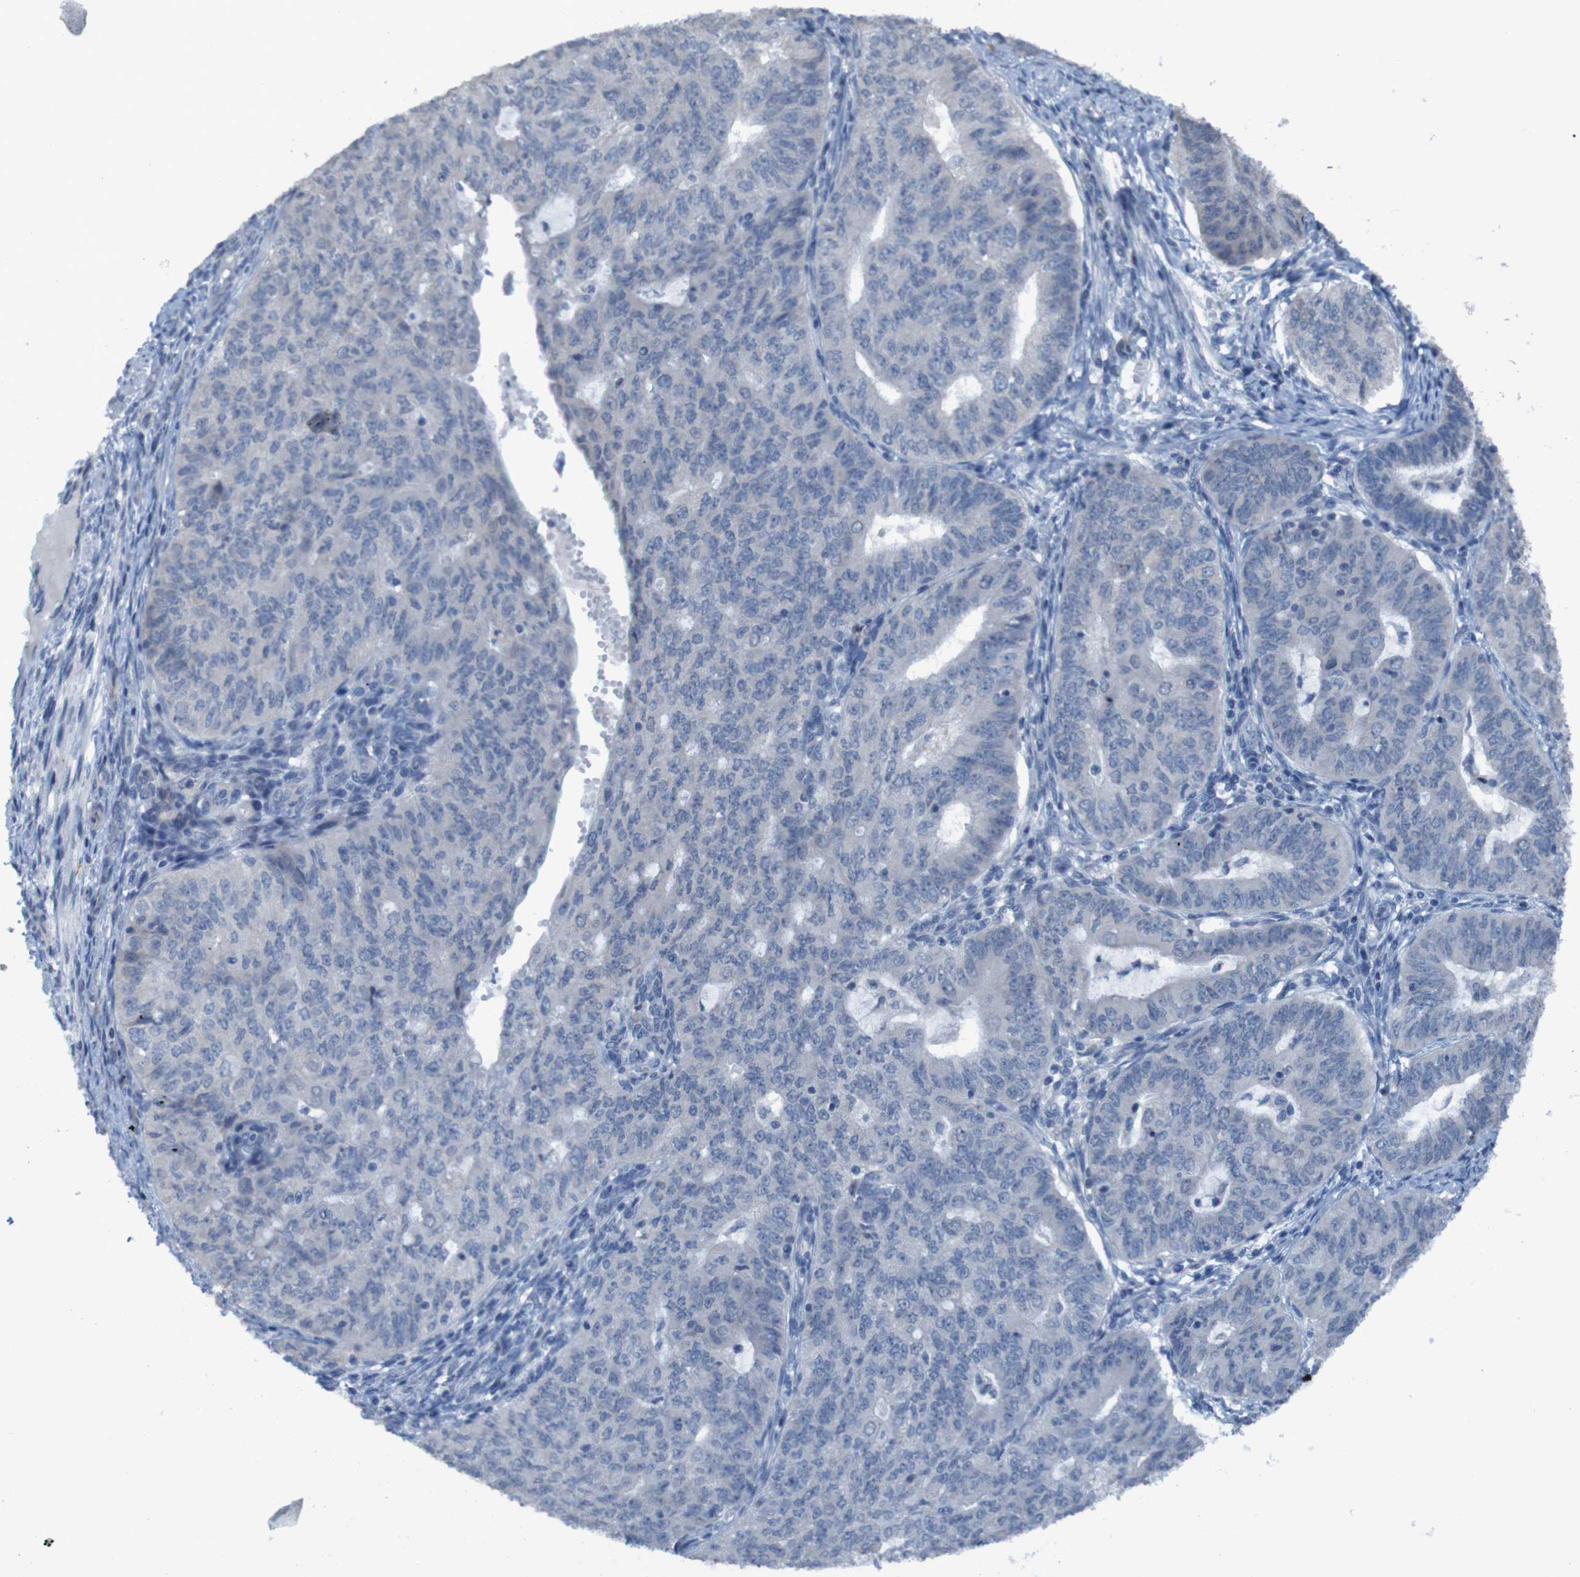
{"staining": {"intensity": "negative", "quantity": "none", "location": "none"}, "tissue": "endometrial cancer", "cell_type": "Tumor cells", "image_type": "cancer", "snomed": [{"axis": "morphology", "description": "Adenocarcinoma, NOS"}, {"axis": "topography", "description": "Endometrium"}], "caption": "IHC photomicrograph of neoplastic tissue: human adenocarcinoma (endometrial) stained with DAB (3,3'-diaminobenzidine) exhibits no significant protein positivity in tumor cells.", "gene": "CLDN18", "patient": {"sex": "female", "age": 32}}